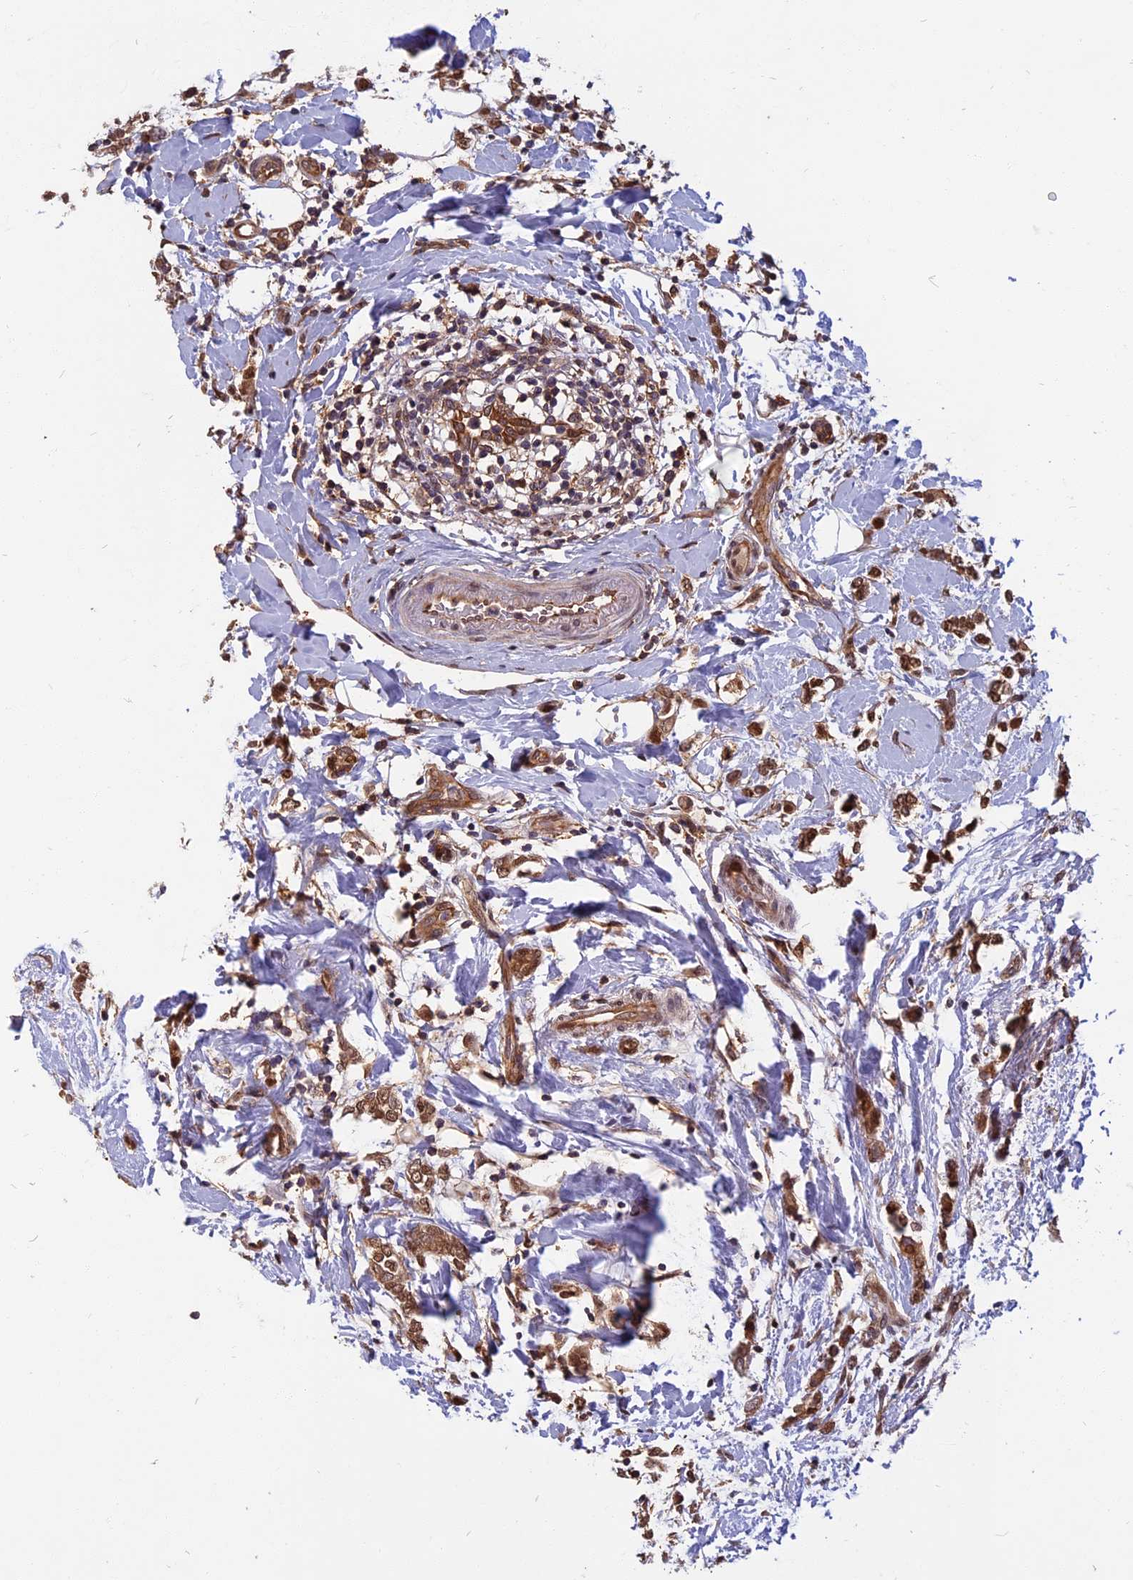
{"staining": {"intensity": "moderate", "quantity": ">75%", "location": "cytoplasmic/membranous,nuclear"}, "tissue": "breast cancer", "cell_type": "Tumor cells", "image_type": "cancer", "snomed": [{"axis": "morphology", "description": "Normal tissue, NOS"}, {"axis": "morphology", "description": "Lobular carcinoma"}, {"axis": "topography", "description": "Breast"}], "caption": "Tumor cells exhibit medium levels of moderate cytoplasmic/membranous and nuclear positivity in about >75% of cells in lobular carcinoma (breast).", "gene": "SPG11", "patient": {"sex": "female", "age": 47}}